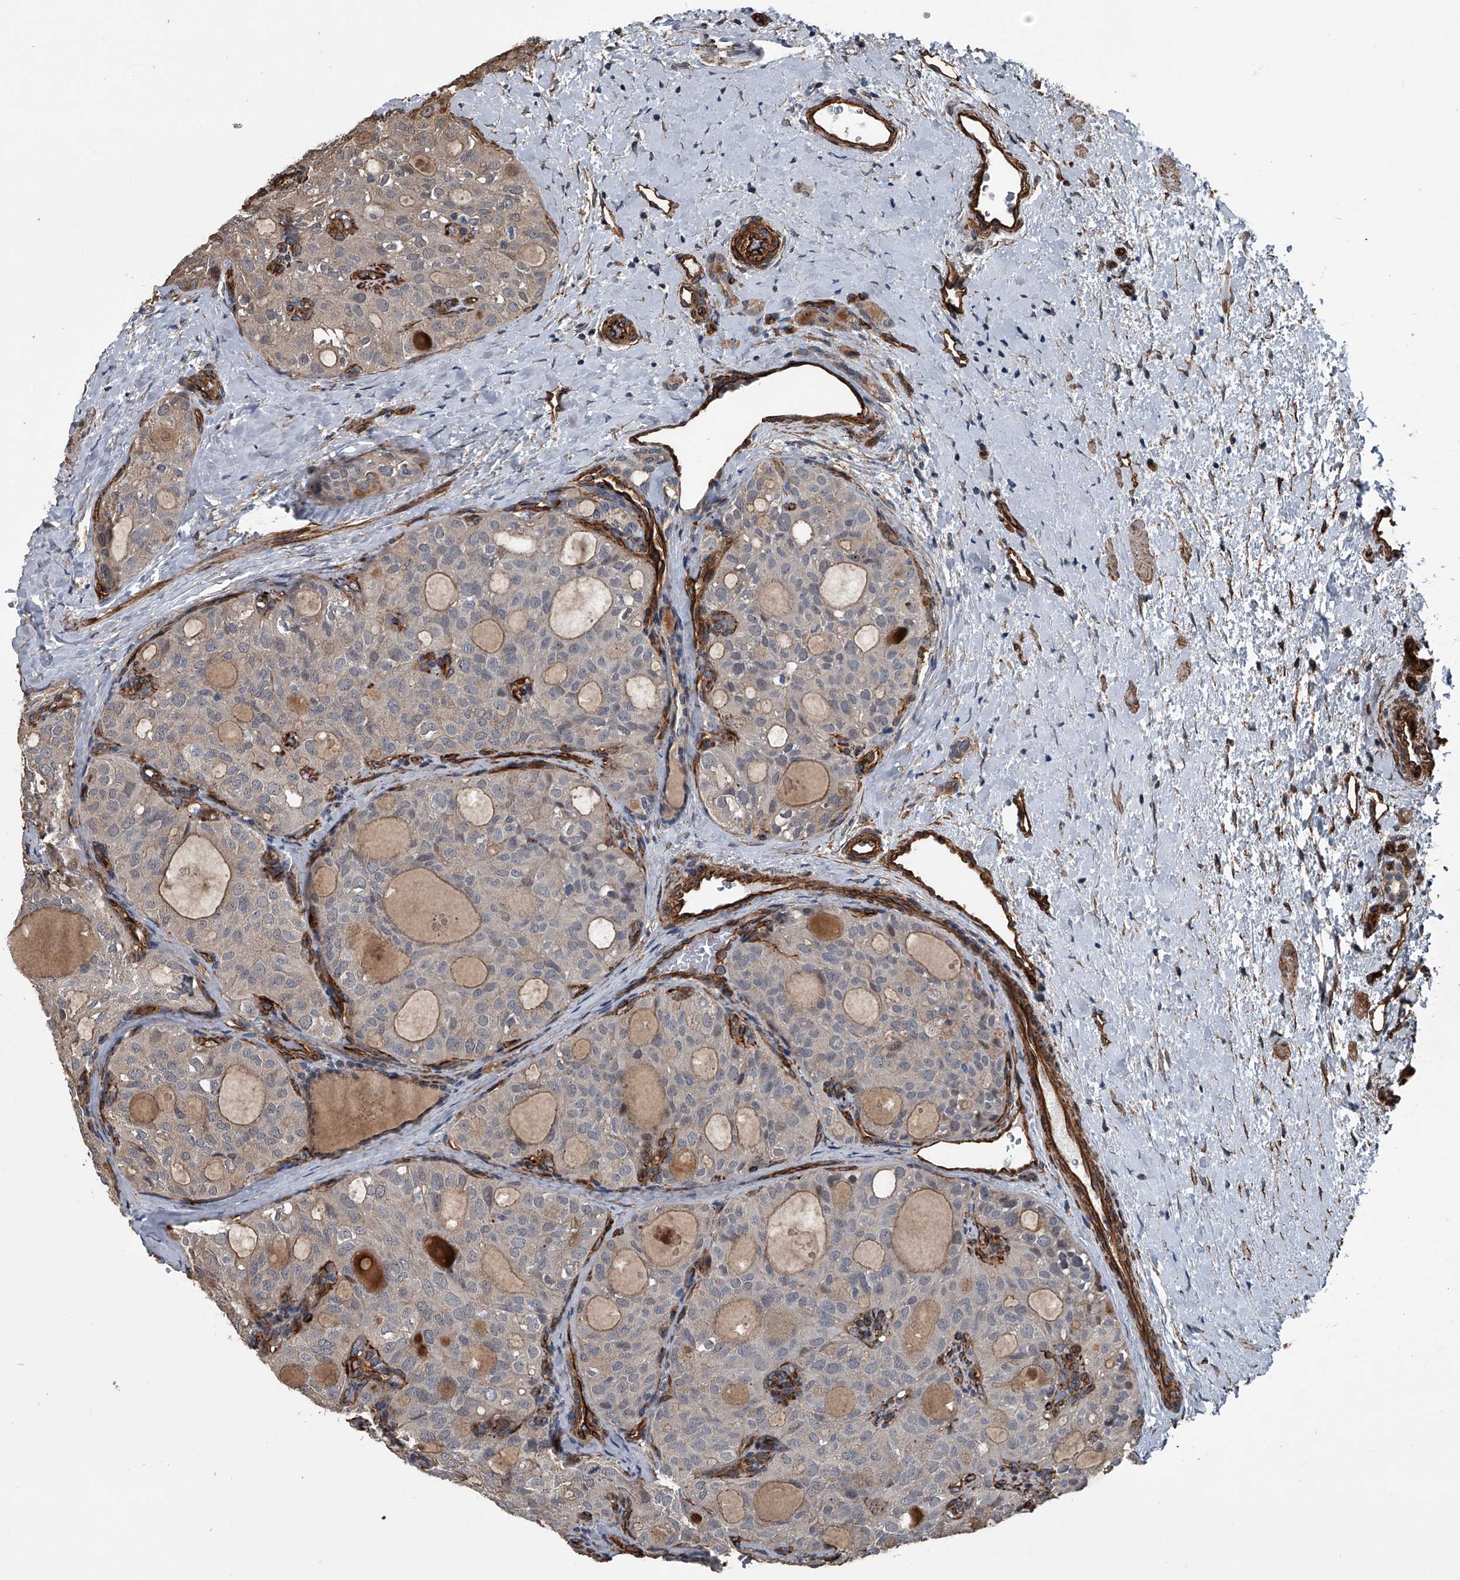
{"staining": {"intensity": "negative", "quantity": "none", "location": "none"}, "tissue": "thyroid cancer", "cell_type": "Tumor cells", "image_type": "cancer", "snomed": [{"axis": "morphology", "description": "Follicular adenoma carcinoma, NOS"}, {"axis": "topography", "description": "Thyroid gland"}], "caption": "An immunohistochemistry micrograph of thyroid cancer is shown. There is no staining in tumor cells of thyroid cancer. (DAB (3,3'-diaminobenzidine) IHC, high magnification).", "gene": "LDLRAD2", "patient": {"sex": "male", "age": 75}}